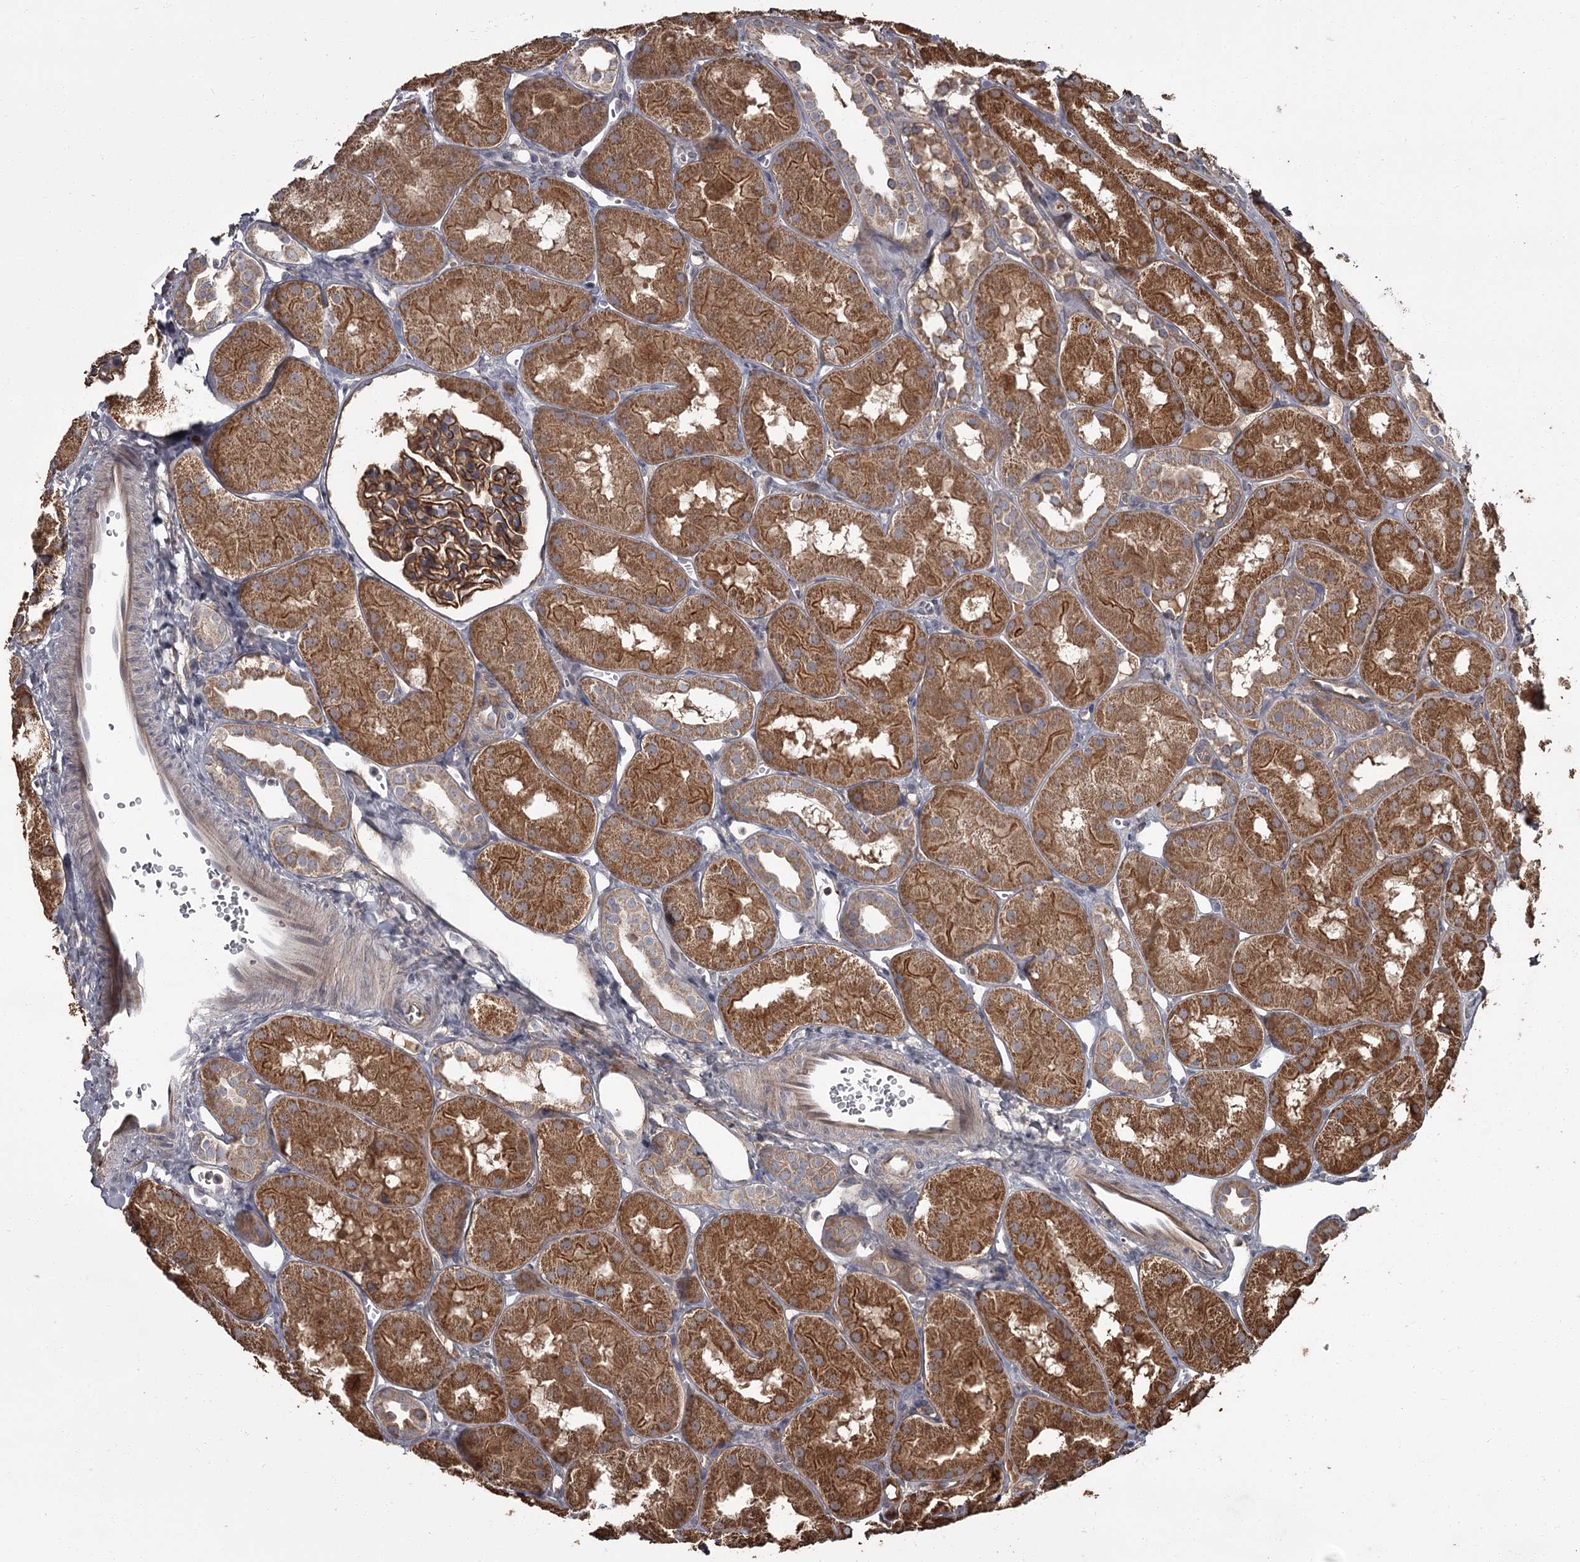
{"staining": {"intensity": "strong", "quantity": ">75%", "location": "cytoplasmic/membranous"}, "tissue": "kidney", "cell_type": "Cells in glomeruli", "image_type": "normal", "snomed": [{"axis": "morphology", "description": "Normal tissue, NOS"}, {"axis": "topography", "description": "Kidney"}, {"axis": "topography", "description": "Urinary bladder"}], "caption": "A micrograph of human kidney stained for a protein reveals strong cytoplasmic/membranous brown staining in cells in glomeruli.", "gene": "THAP9", "patient": {"sex": "male", "age": 16}}